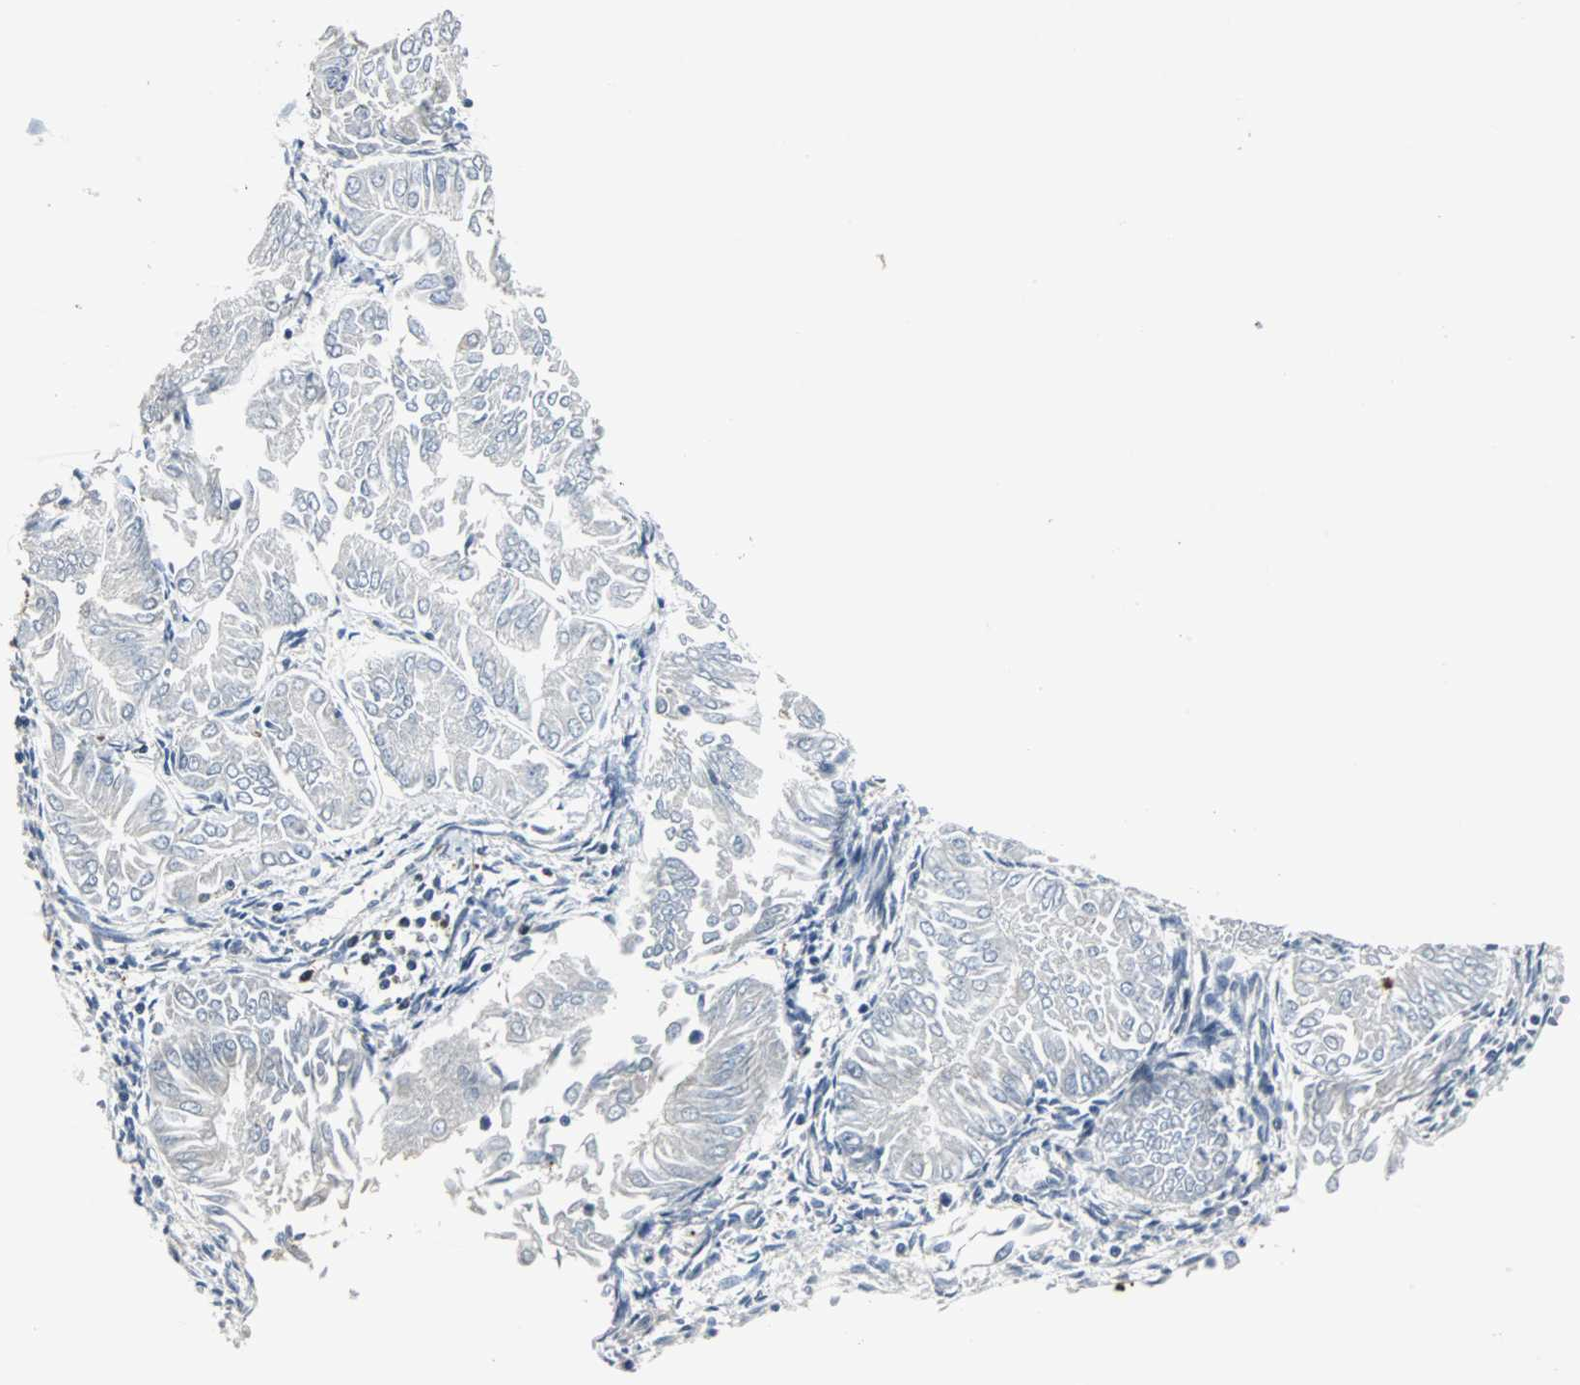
{"staining": {"intensity": "negative", "quantity": "none", "location": "none"}, "tissue": "endometrial cancer", "cell_type": "Tumor cells", "image_type": "cancer", "snomed": [{"axis": "morphology", "description": "Adenocarcinoma, NOS"}, {"axis": "topography", "description": "Endometrium"}], "caption": "A high-resolution image shows IHC staining of endometrial adenocarcinoma, which reveals no significant expression in tumor cells.", "gene": "LRRFIP1", "patient": {"sex": "female", "age": 53}}